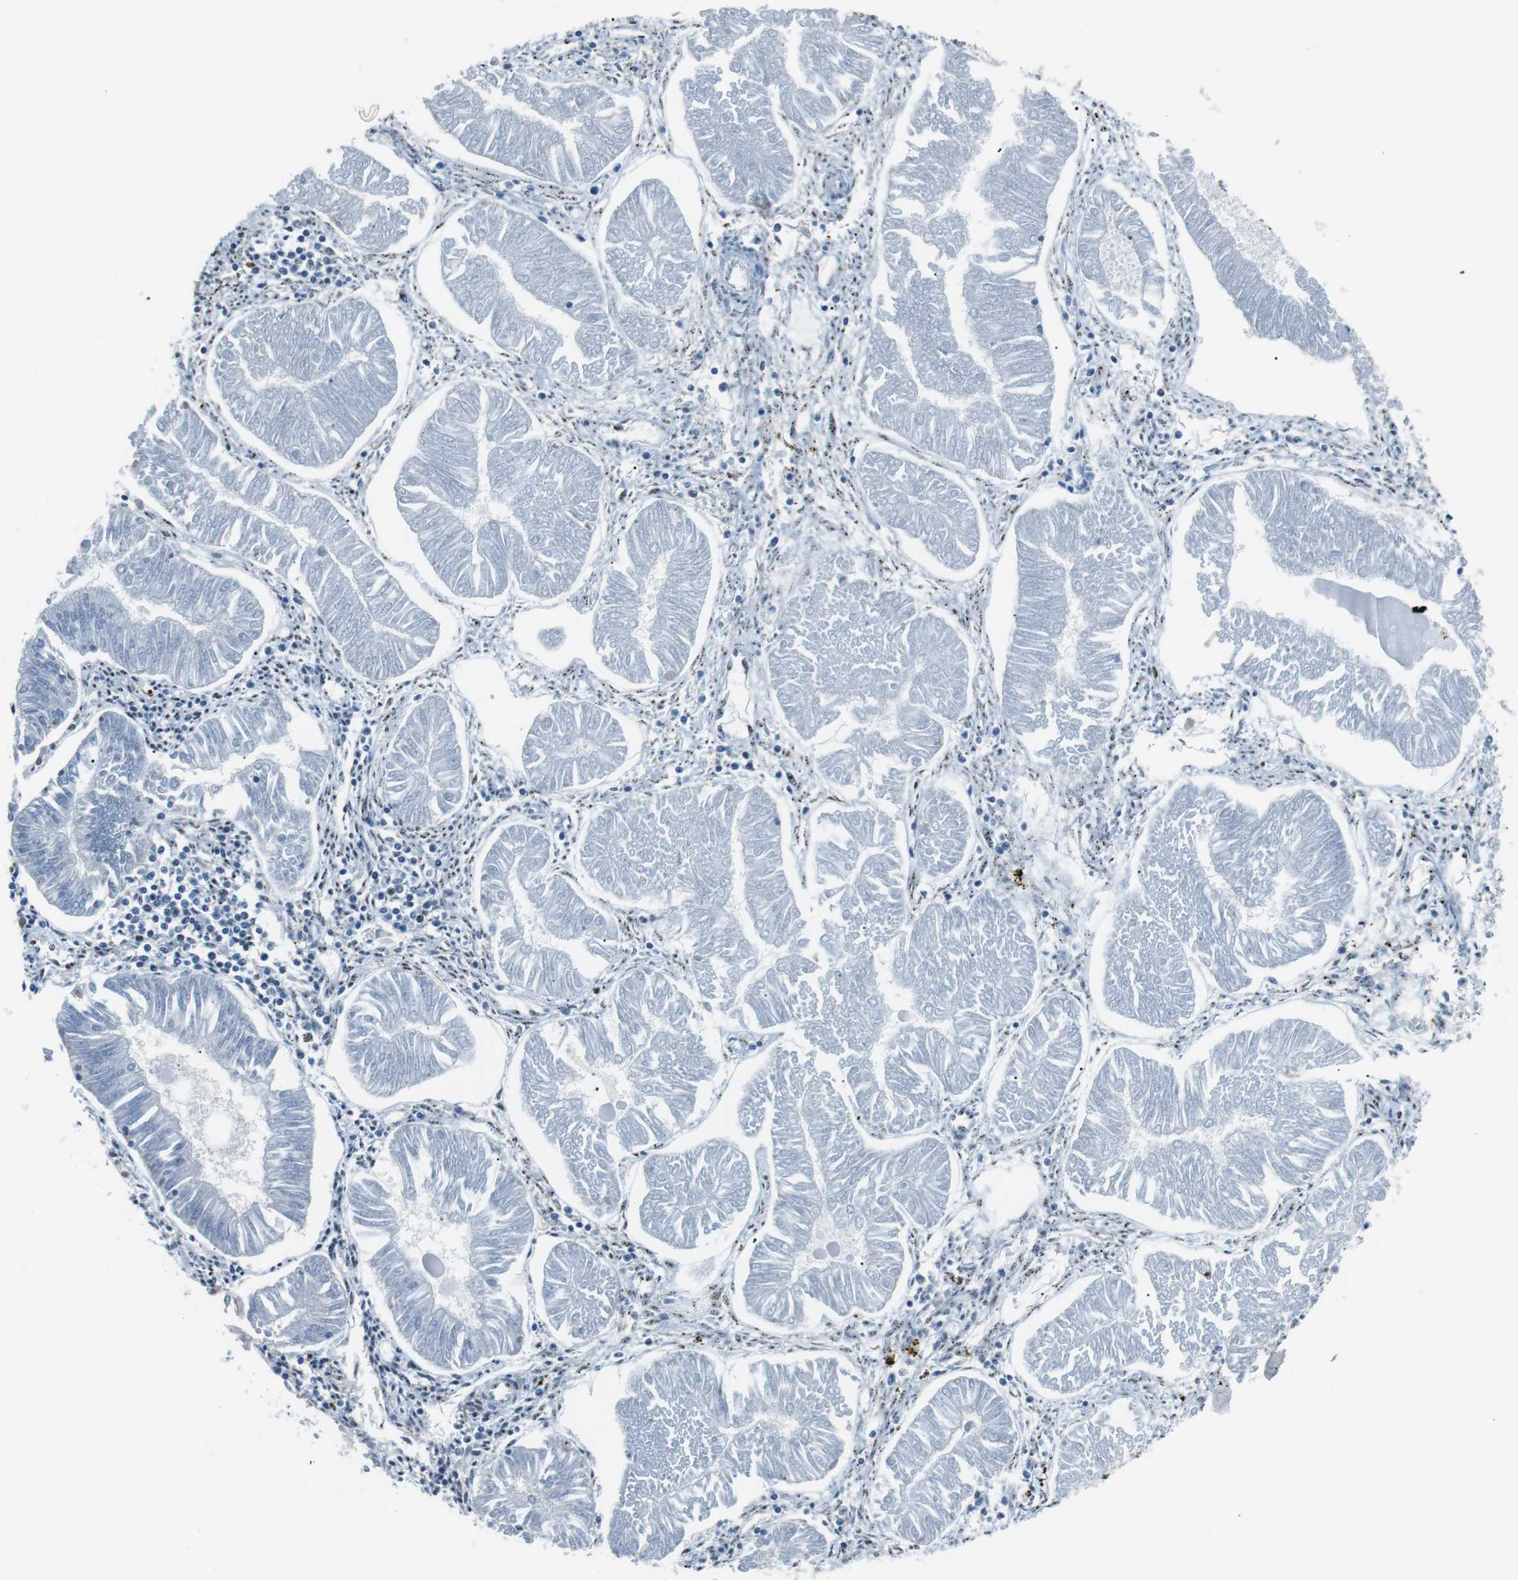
{"staining": {"intensity": "negative", "quantity": "none", "location": "none"}, "tissue": "endometrial cancer", "cell_type": "Tumor cells", "image_type": "cancer", "snomed": [{"axis": "morphology", "description": "Adenocarcinoma, NOS"}, {"axis": "topography", "description": "Endometrium"}], "caption": "IHC of endometrial adenocarcinoma demonstrates no positivity in tumor cells. (DAB (3,3'-diaminobenzidine) IHC with hematoxylin counter stain).", "gene": "PML", "patient": {"sex": "female", "age": 53}}